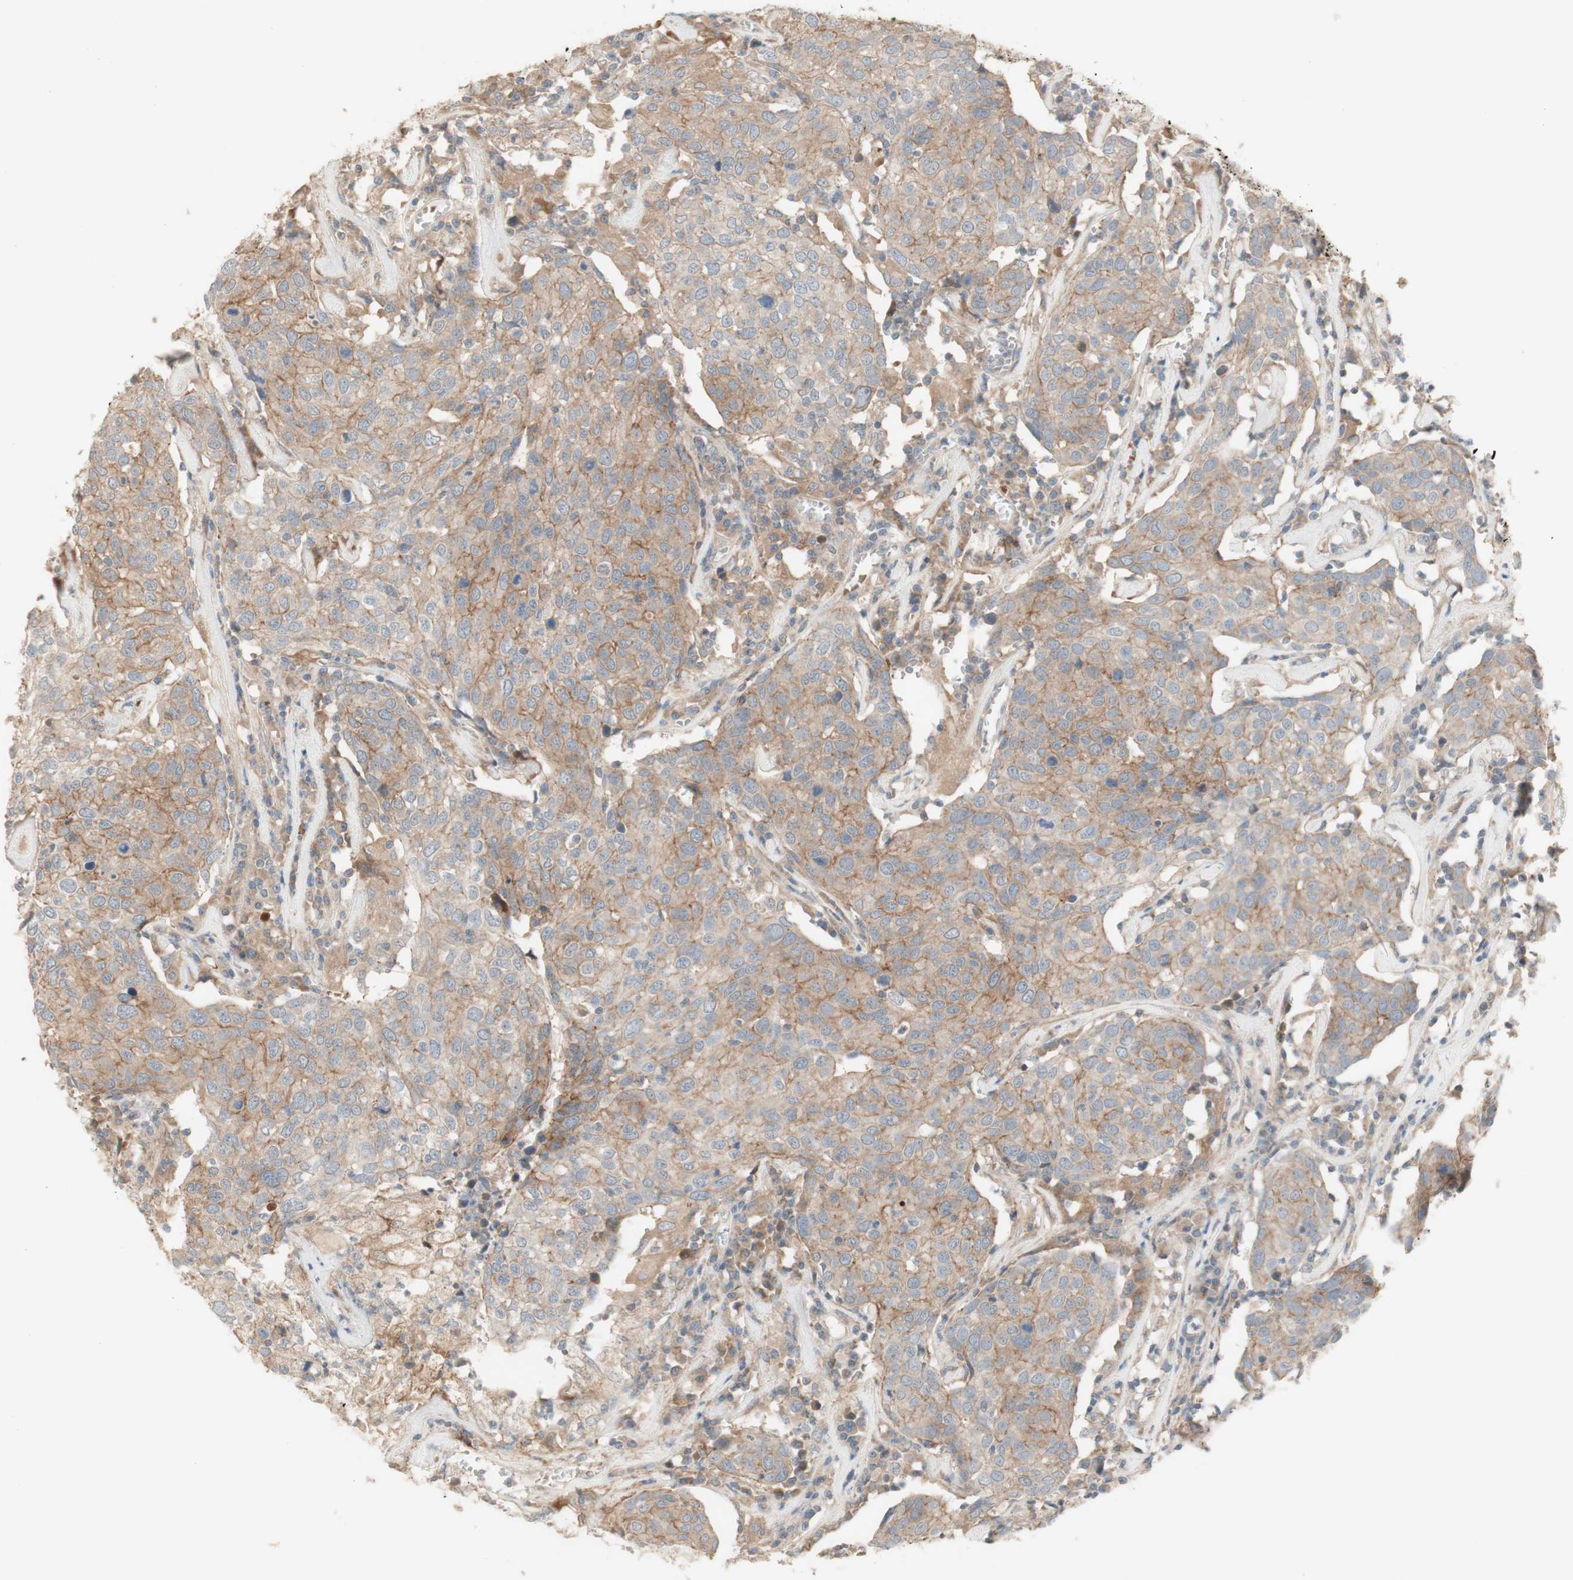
{"staining": {"intensity": "weak", "quantity": ">75%", "location": "cytoplasmic/membranous"}, "tissue": "head and neck cancer", "cell_type": "Tumor cells", "image_type": "cancer", "snomed": [{"axis": "morphology", "description": "Adenocarcinoma, NOS"}, {"axis": "topography", "description": "Salivary gland"}, {"axis": "topography", "description": "Head-Neck"}], "caption": "The immunohistochemical stain shows weak cytoplasmic/membranous staining in tumor cells of head and neck cancer (adenocarcinoma) tissue. The staining was performed using DAB (3,3'-diaminobenzidine), with brown indicating positive protein expression. Nuclei are stained blue with hematoxylin.", "gene": "PTGER4", "patient": {"sex": "female", "age": 65}}